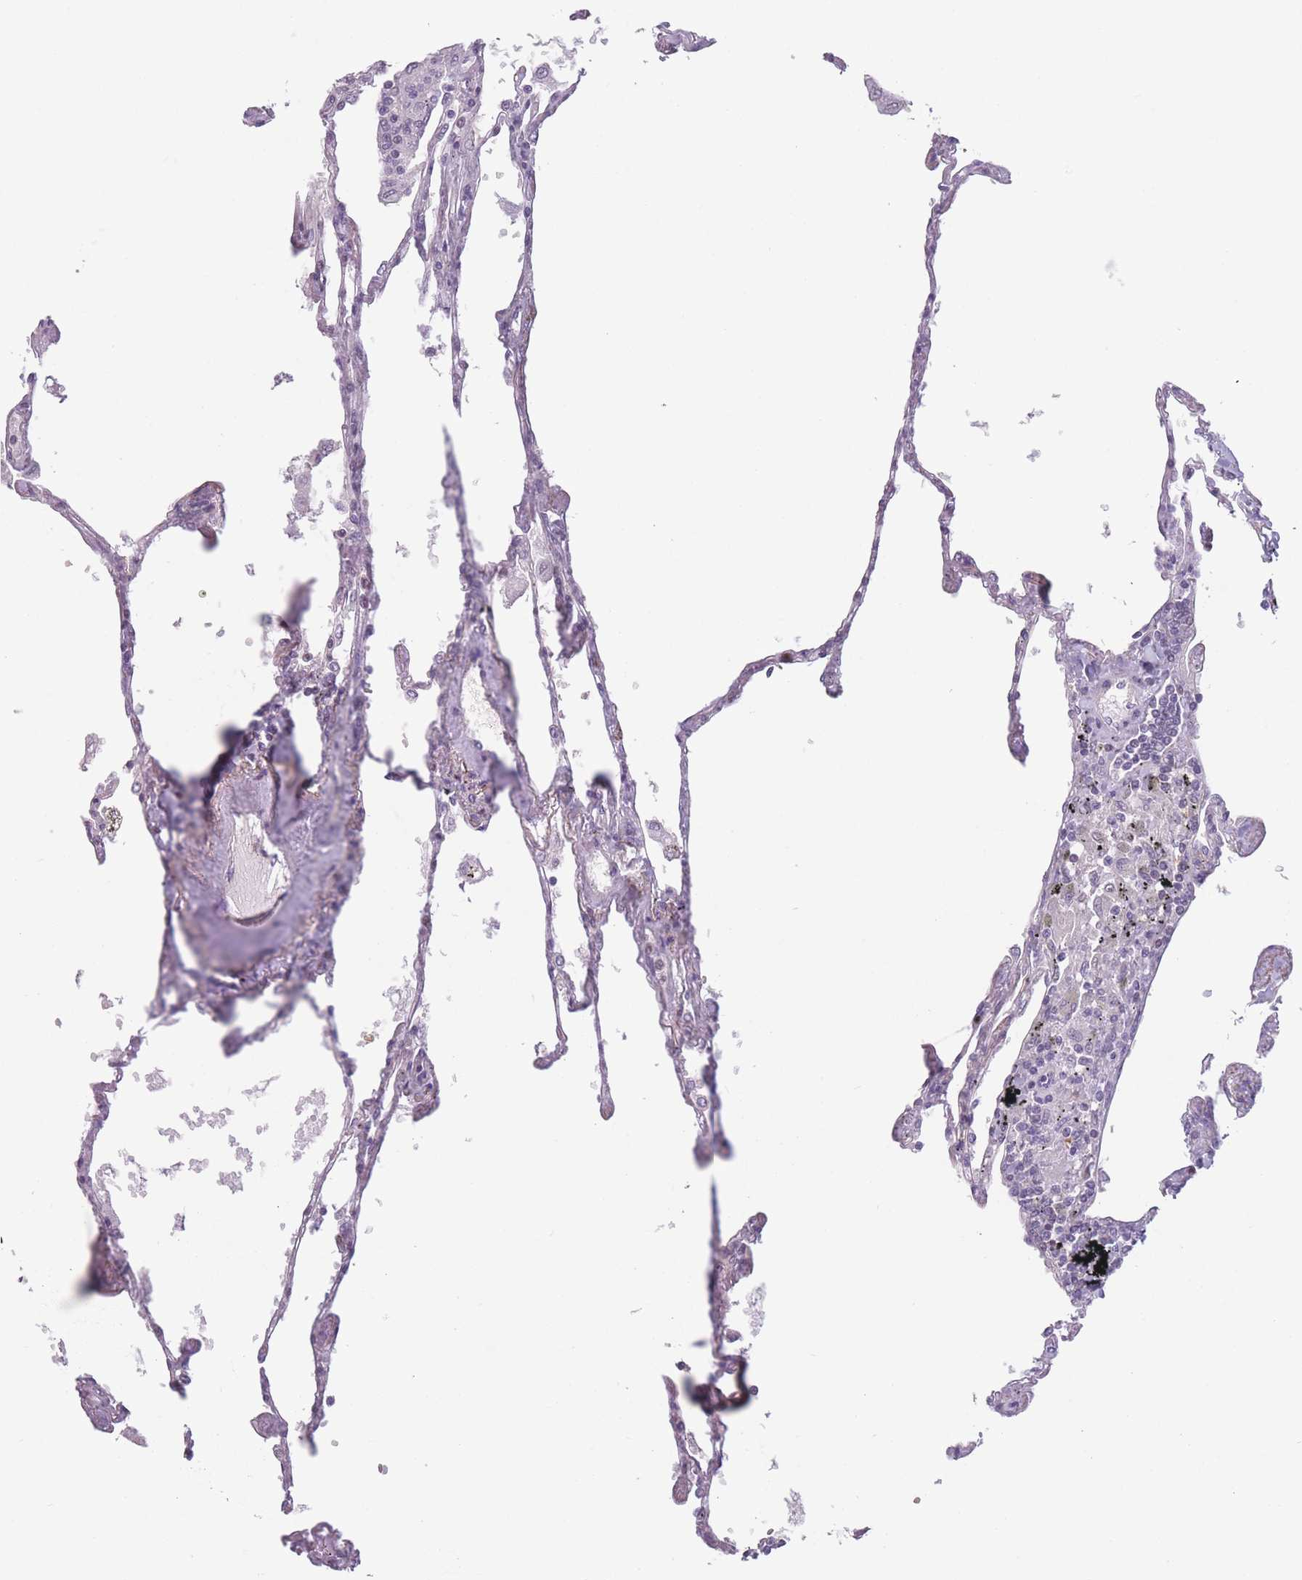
{"staining": {"intensity": "negative", "quantity": "none", "location": "none"}, "tissue": "lung", "cell_type": "Alveolar cells", "image_type": "normal", "snomed": [{"axis": "morphology", "description": "Normal tissue, NOS"}, {"axis": "topography", "description": "Lung"}], "caption": "The immunohistochemistry image has no significant positivity in alveolar cells of lung. (Brightfield microscopy of DAB (3,3'-diaminobenzidine) immunohistochemistry at high magnification).", "gene": "ENSG00000267179", "patient": {"sex": "female", "age": 67}}